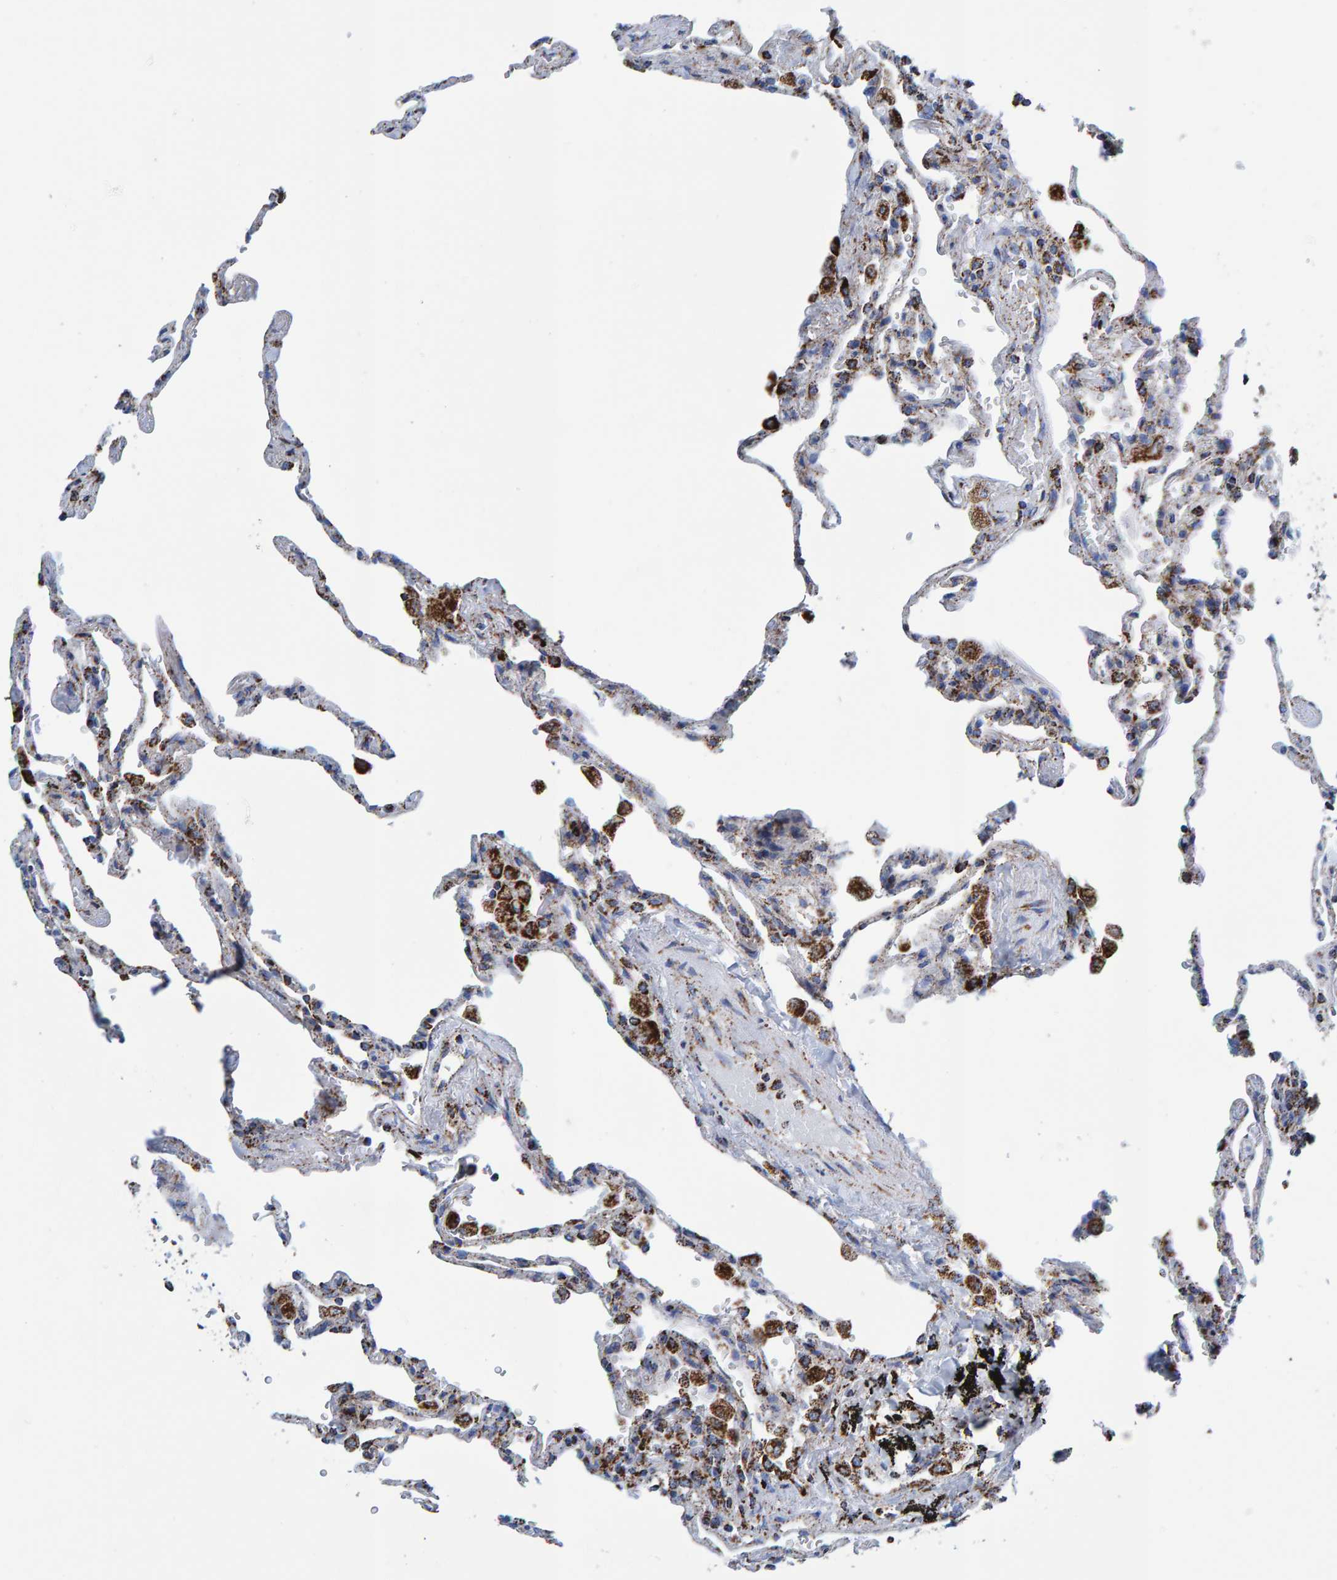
{"staining": {"intensity": "moderate", "quantity": ">75%", "location": "cytoplasmic/membranous"}, "tissue": "lung", "cell_type": "Alveolar cells", "image_type": "normal", "snomed": [{"axis": "morphology", "description": "Normal tissue, NOS"}, {"axis": "topography", "description": "Lung"}], "caption": "Benign lung displays moderate cytoplasmic/membranous staining in about >75% of alveolar cells, visualized by immunohistochemistry. (DAB (3,3'-diaminobenzidine) = brown stain, brightfield microscopy at high magnification).", "gene": "ENSG00000262660", "patient": {"sex": "male", "age": 59}}